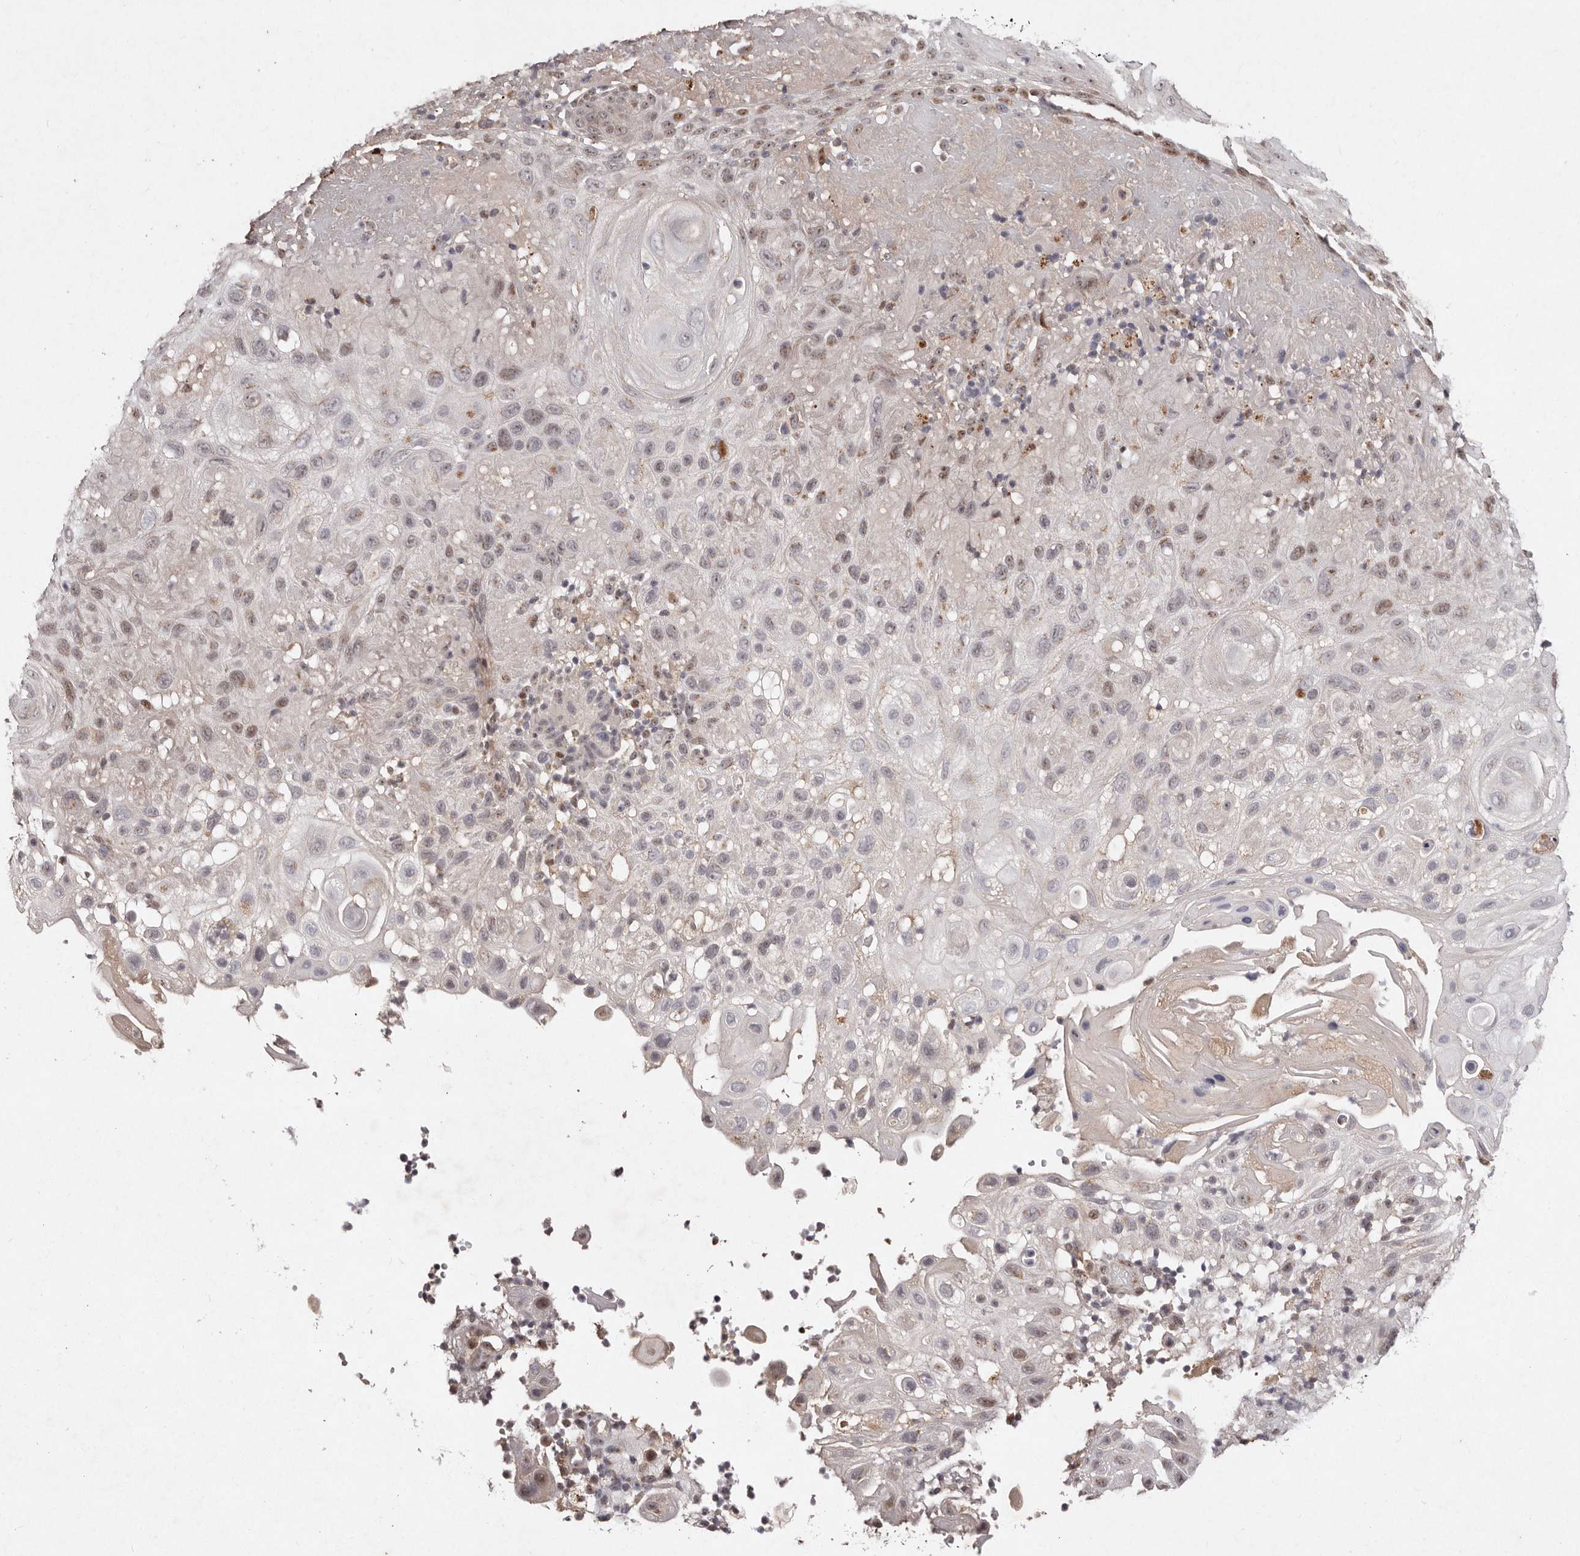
{"staining": {"intensity": "weak", "quantity": "25%-75%", "location": "nuclear"}, "tissue": "skin cancer", "cell_type": "Tumor cells", "image_type": "cancer", "snomed": [{"axis": "morphology", "description": "Normal tissue, NOS"}, {"axis": "morphology", "description": "Squamous cell carcinoma, NOS"}, {"axis": "topography", "description": "Skin"}], "caption": "Protein analysis of skin squamous cell carcinoma tissue reveals weak nuclear positivity in approximately 25%-75% of tumor cells.", "gene": "KLF7", "patient": {"sex": "female", "age": 96}}